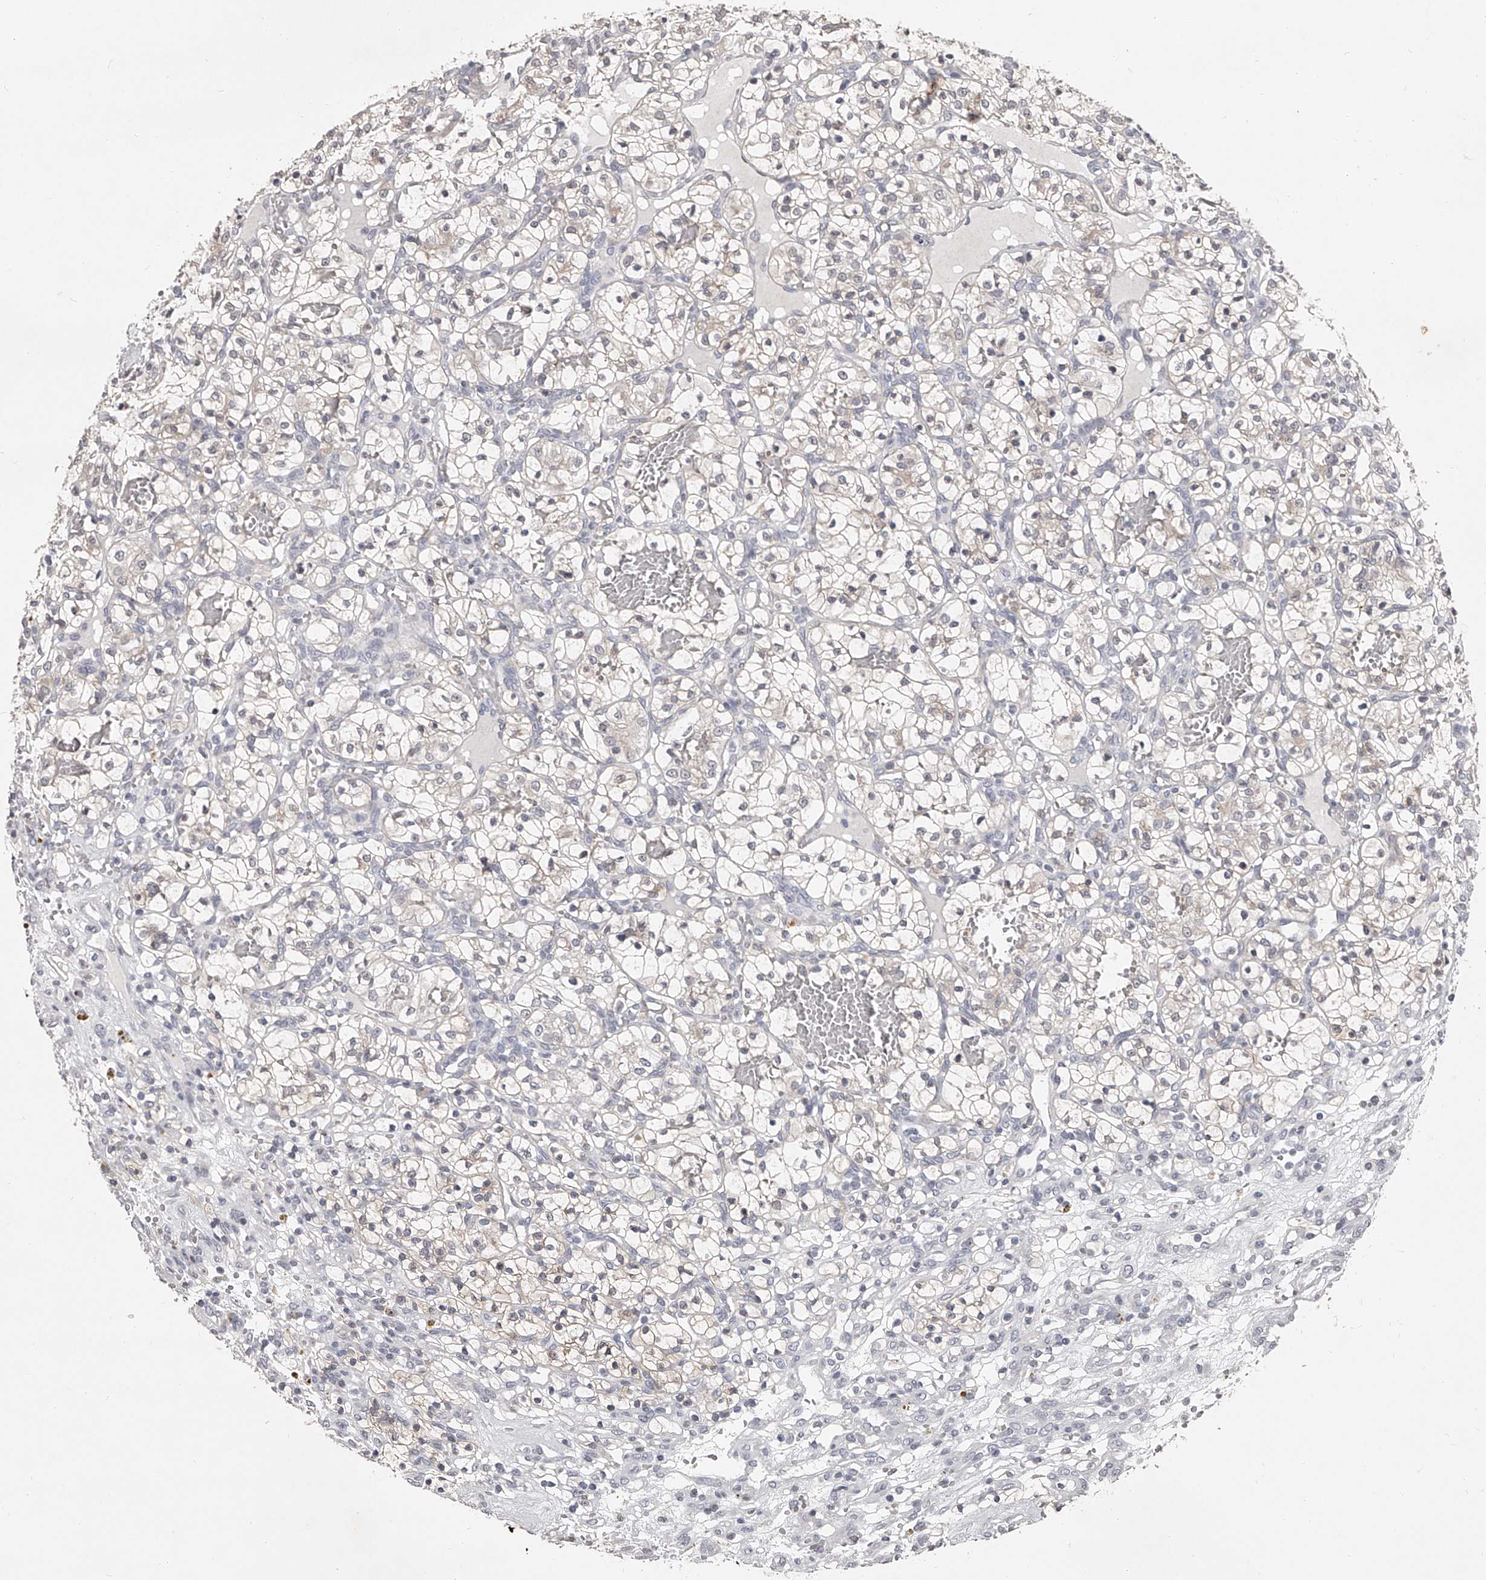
{"staining": {"intensity": "negative", "quantity": "none", "location": "none"}, "tissue": "renal cancer", "cell_type": "Tumor cells", "image_type": "cancer", "snomed": [{"axis": "morphology", "description": "Adenocarcinoma, NOS"}, {"axis": "topography", "description": "Kidney"}], "caption": "Tumor cells show no significant protein expression in renal adenocarcinoma.", "gene": "NT5DC1", "patient": {"sex": "female", "age": 57}}